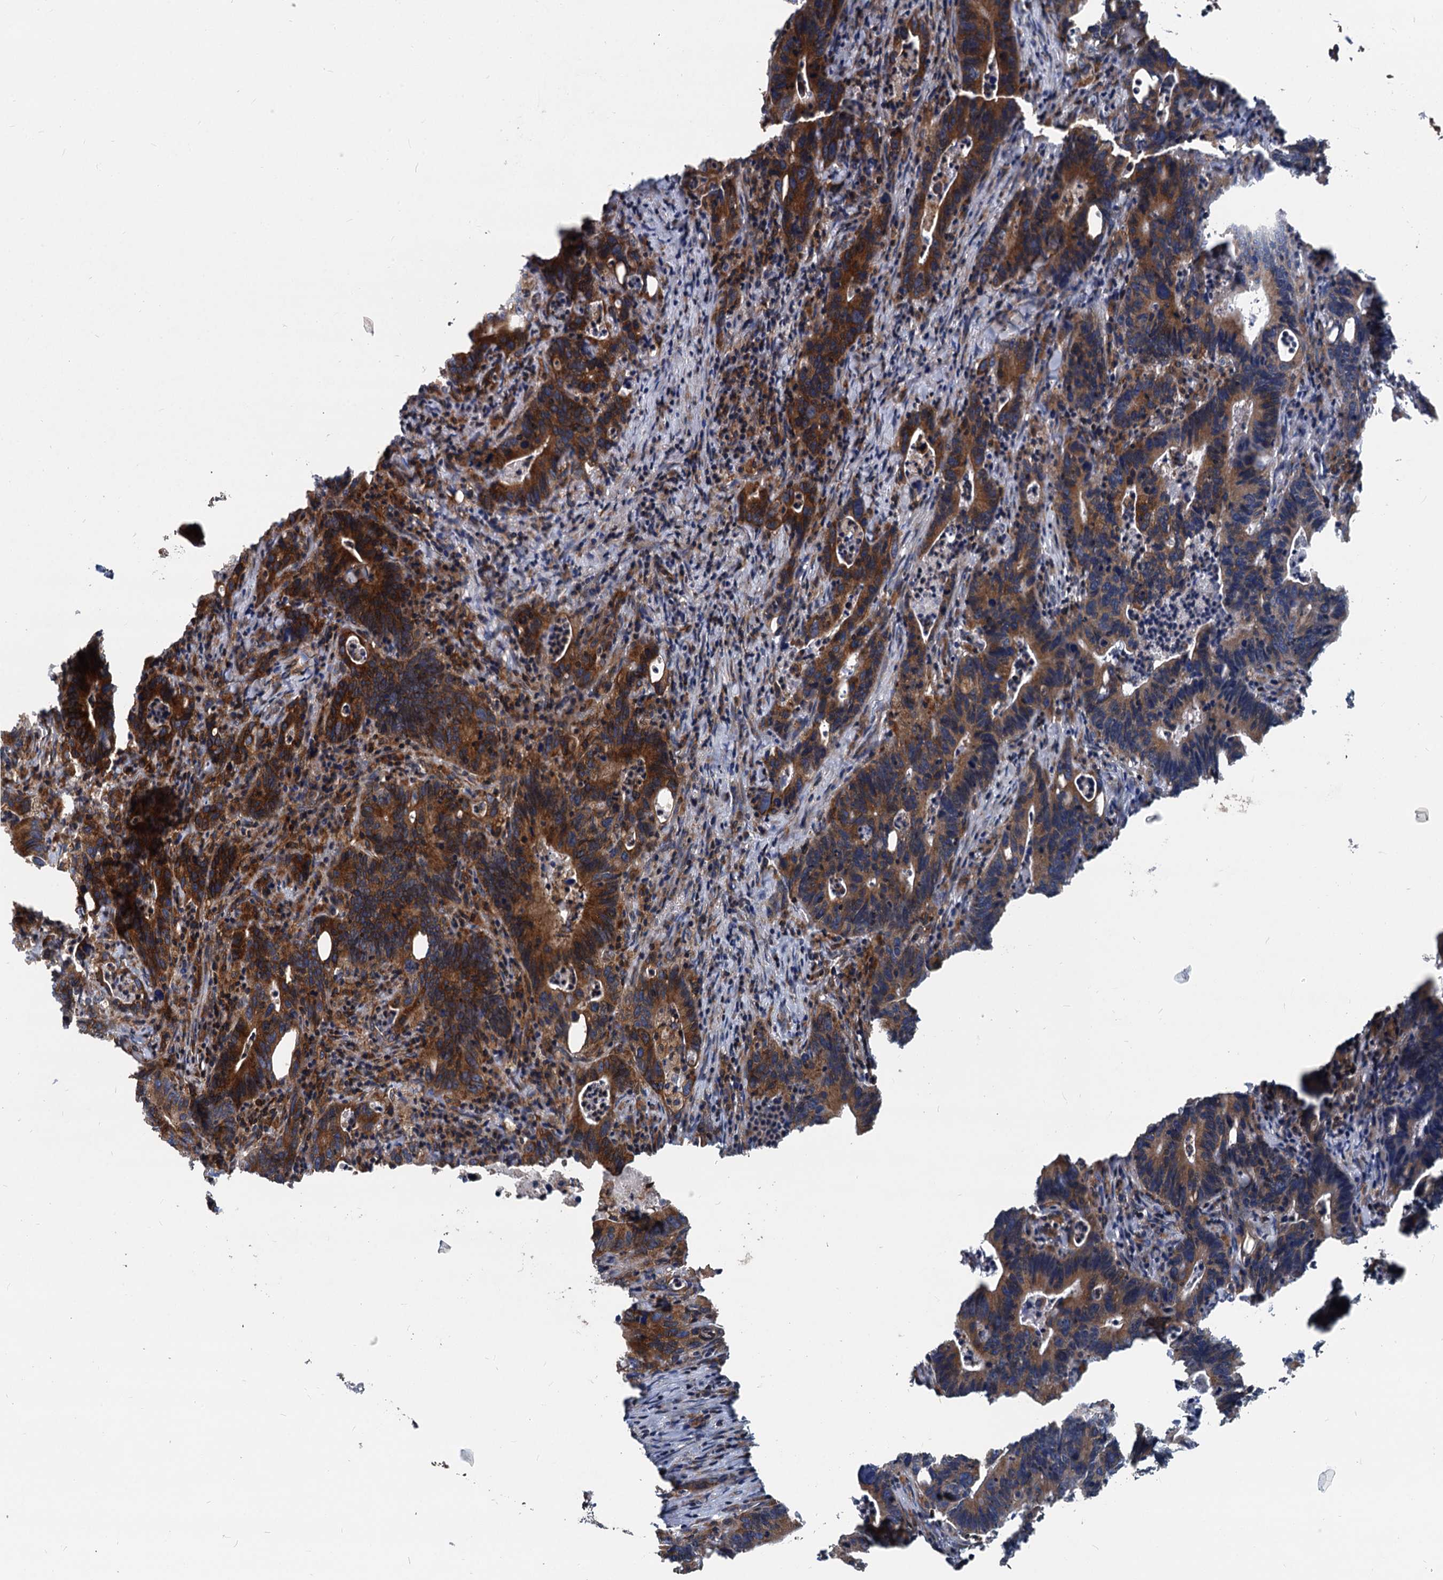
{"staining": {"intensity": "strong", "quantity": "25%-75%", "location": "cytoplasmic/membranous"}, "tissue": "colorectal cancer", "cell_type": "Tumor cells", "image_type": "cancer", "snomed": [{"axis": "morphology", "description": "Adenocarcinoma, NOS"}, {"axis": "topography", "description": "Colon"}], "caption": "Protein staining of colorectal cancer tissue shows strong cytoplasmic/membranous expression in about 25%-75% of tumor cells.", "gene": "STIM1", "patient": {"sex": "female", "age": 75}}